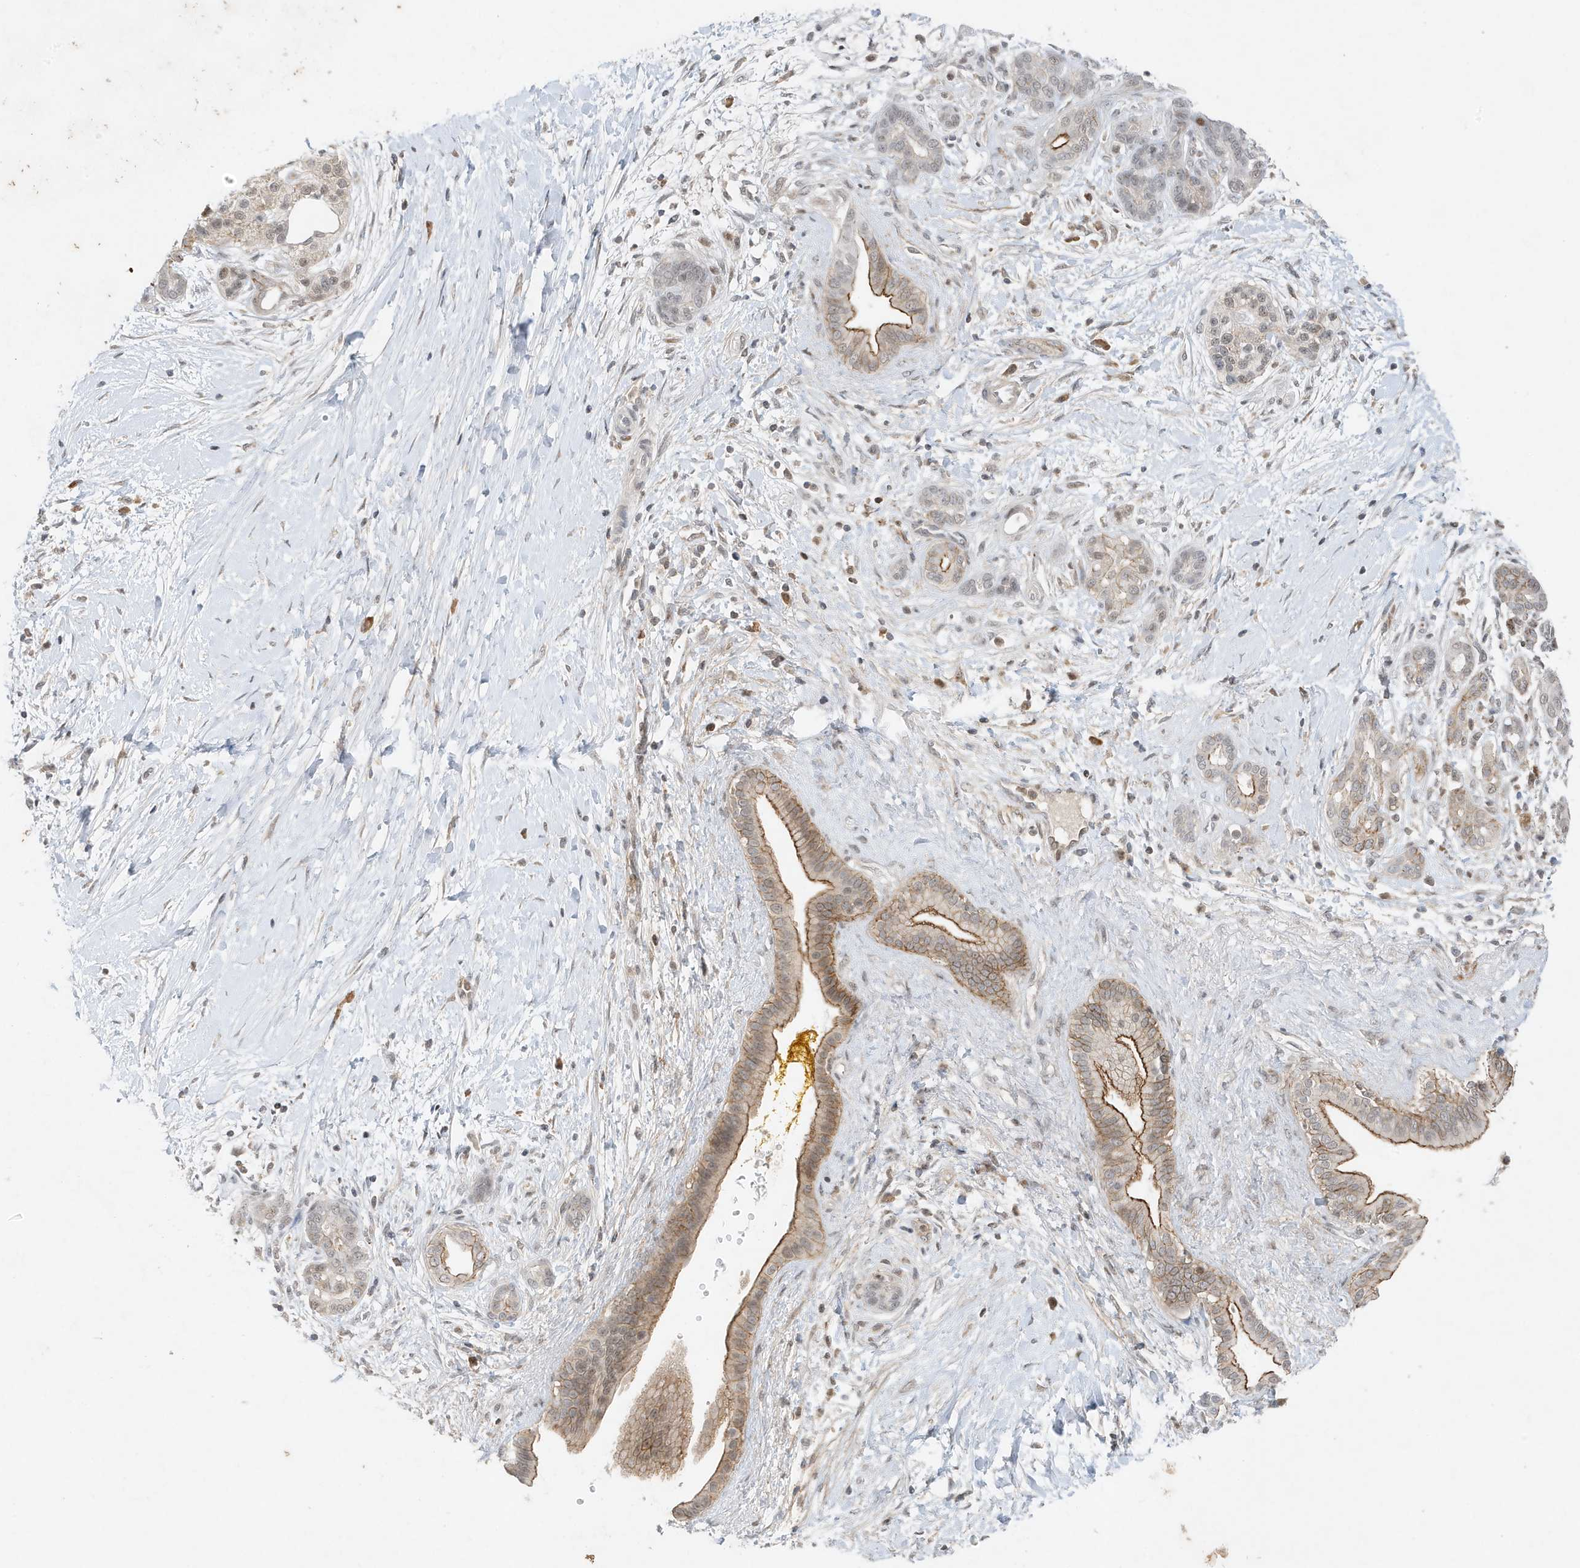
{"staining": {"intensity": "moderate", "quantity": "25%-75%", "location": "cytoplasmic/membranous,nuclear"}, "tissue": "pancreatic cancer", "cell_type": "Tumor cells", "image_type": "cancer", "snomed": [{"axis": "morphology", "description": "Adenocarcinoma, NOS"}, {"axis": "topography", "description": "Pancreas"}], "caption": "Pancreatic adenocarcinoma stained for a protein displays moderate cytoplasmic/membranous and nuclear positivity in tumor cells.", "gene": "MAST3", "patient": {"sex": "male", "age": 58}}